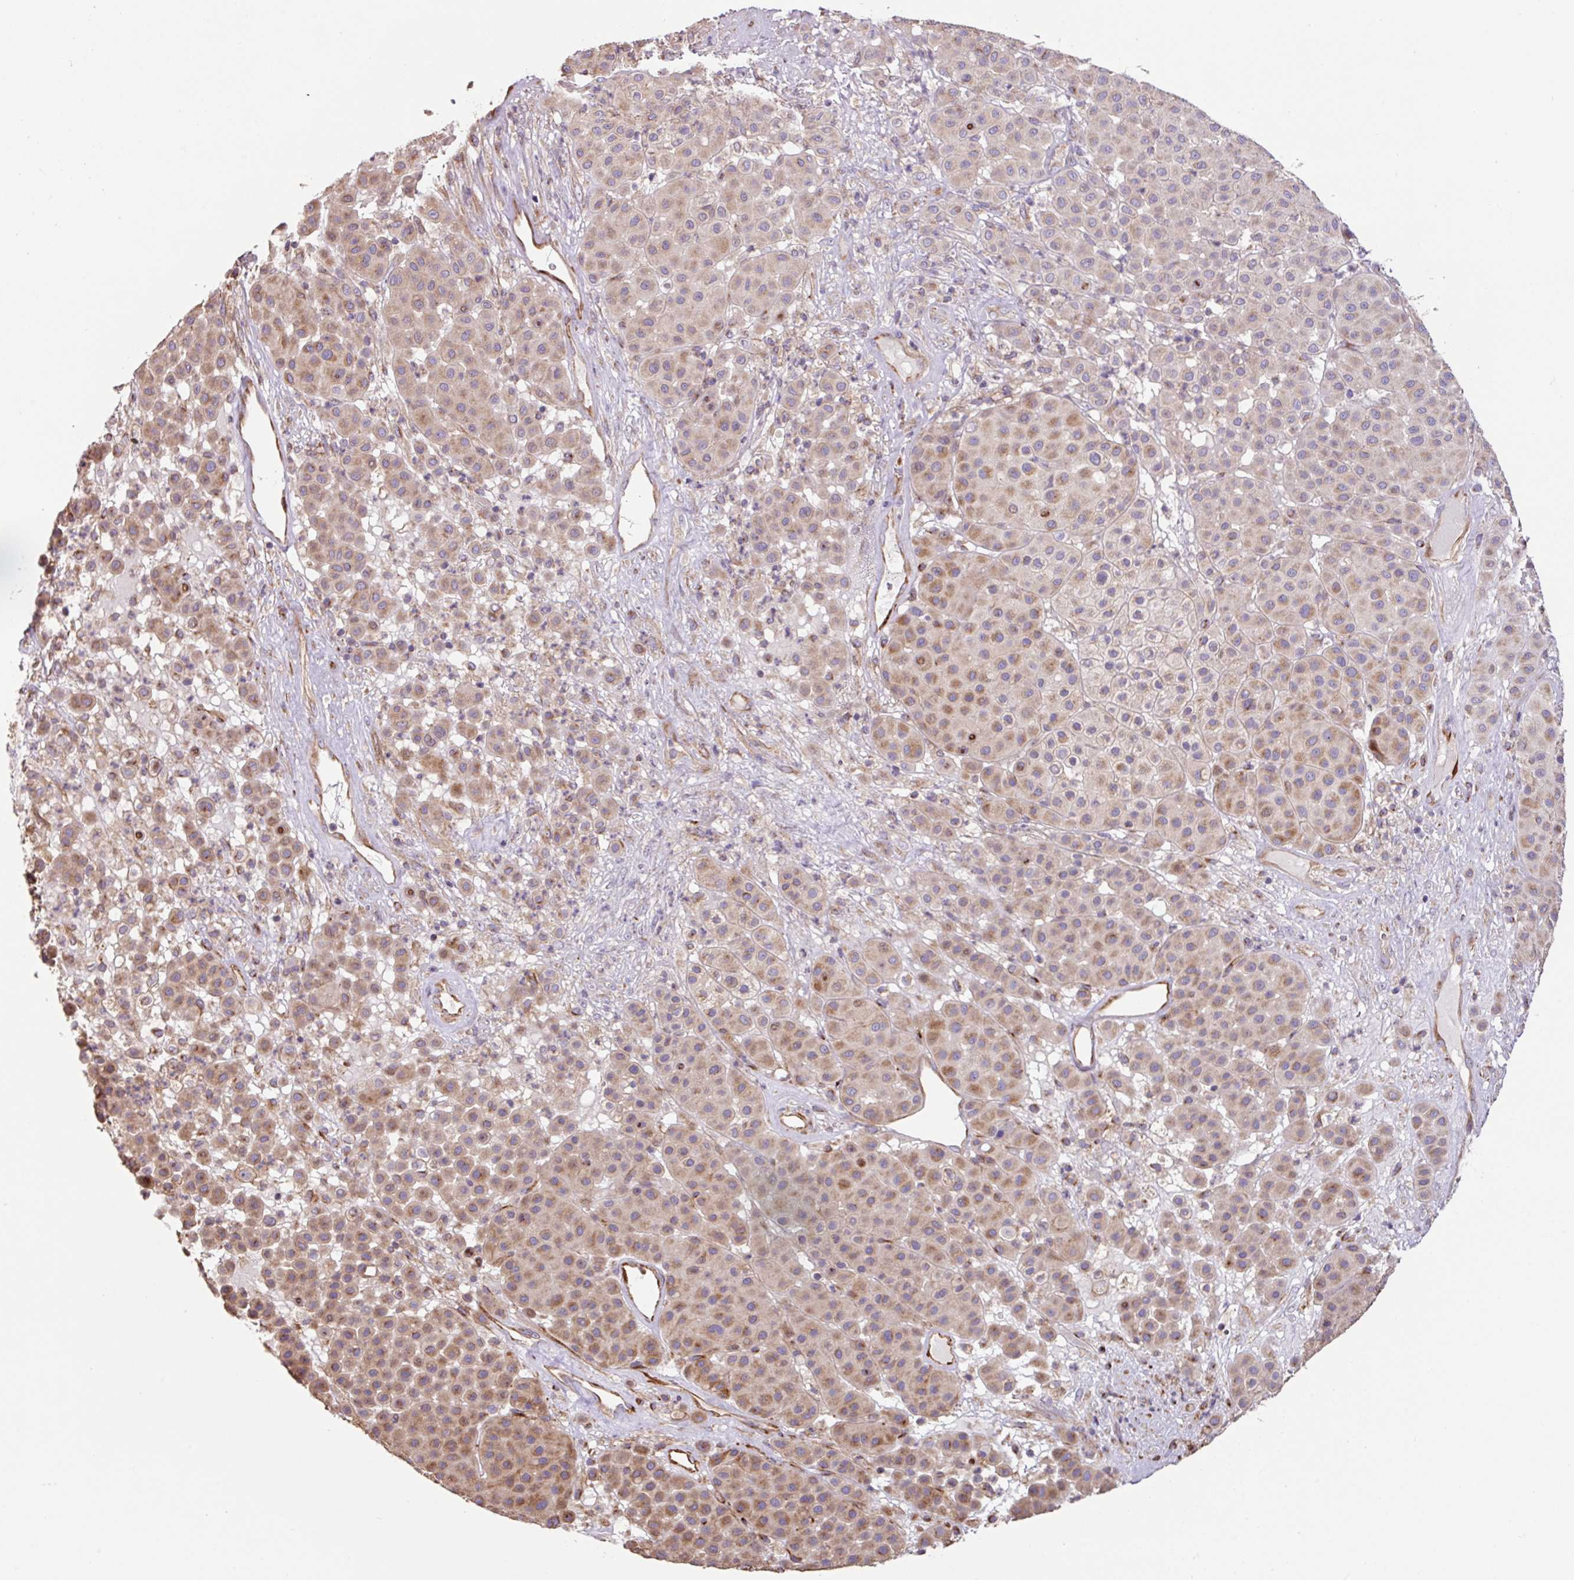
{"staining": {"intensity": "moderate", "quantity": ">75%", "location": "cytoplasmic/membranous"}, "tissue": "melanoma", "cell_type": "Tumor cells", "image_type": "cancer", "snomed": [{"axis": "morphology", "description": "Malignant melanoma, Metastatic site"}, {"axis": "topography", "description": "Smooth muscle"}], "caption": "Moderate cytoplasmic/membranous staining is seen in about >75% of tumor cells in melanoma.", "gene": "MRRF", "patient": {"sex": "male", "age": 41}}